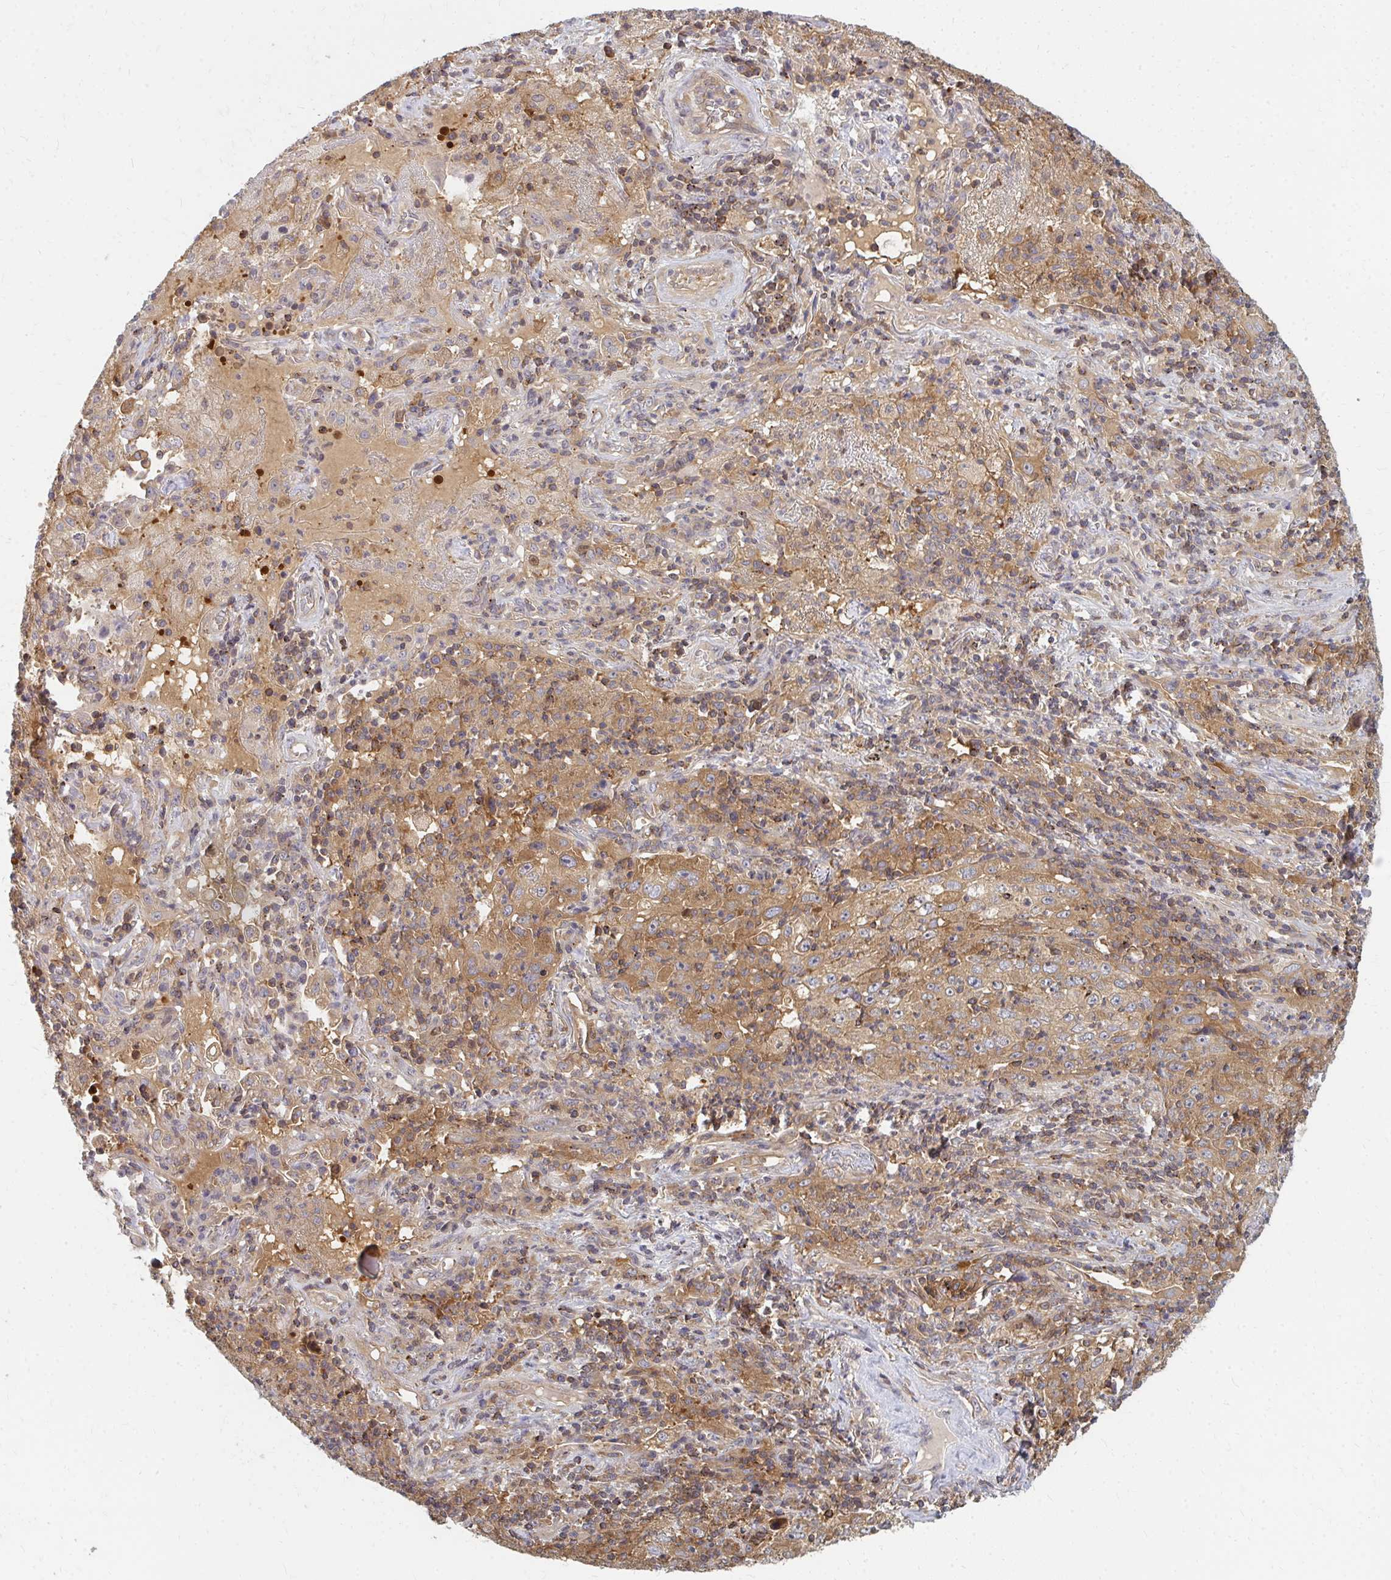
{"staining": {"intensity": "moderate", "quantity": ">75%", "location": "cytoplasmic/membranous"}, "tissue": "lung cancer", "cell_type": "Tumor cells", "image_type": "cancer", "snomed": [{"axis": "morphology", "description": "Squamous cell carcinoma, NOS"}, {"axis": "topography", "description": "Lung"}], "caption": "The histopathology image reveals a brown stain indicating the presence of a protein in the cytoplasmic/membranous of tumor cells in lung squamous cell carcinoma. (Brightfield microscopy of DAB IHC at high magnification).", "gene": "ZNF285", "patient": {"sex": "male", "age": 71}}